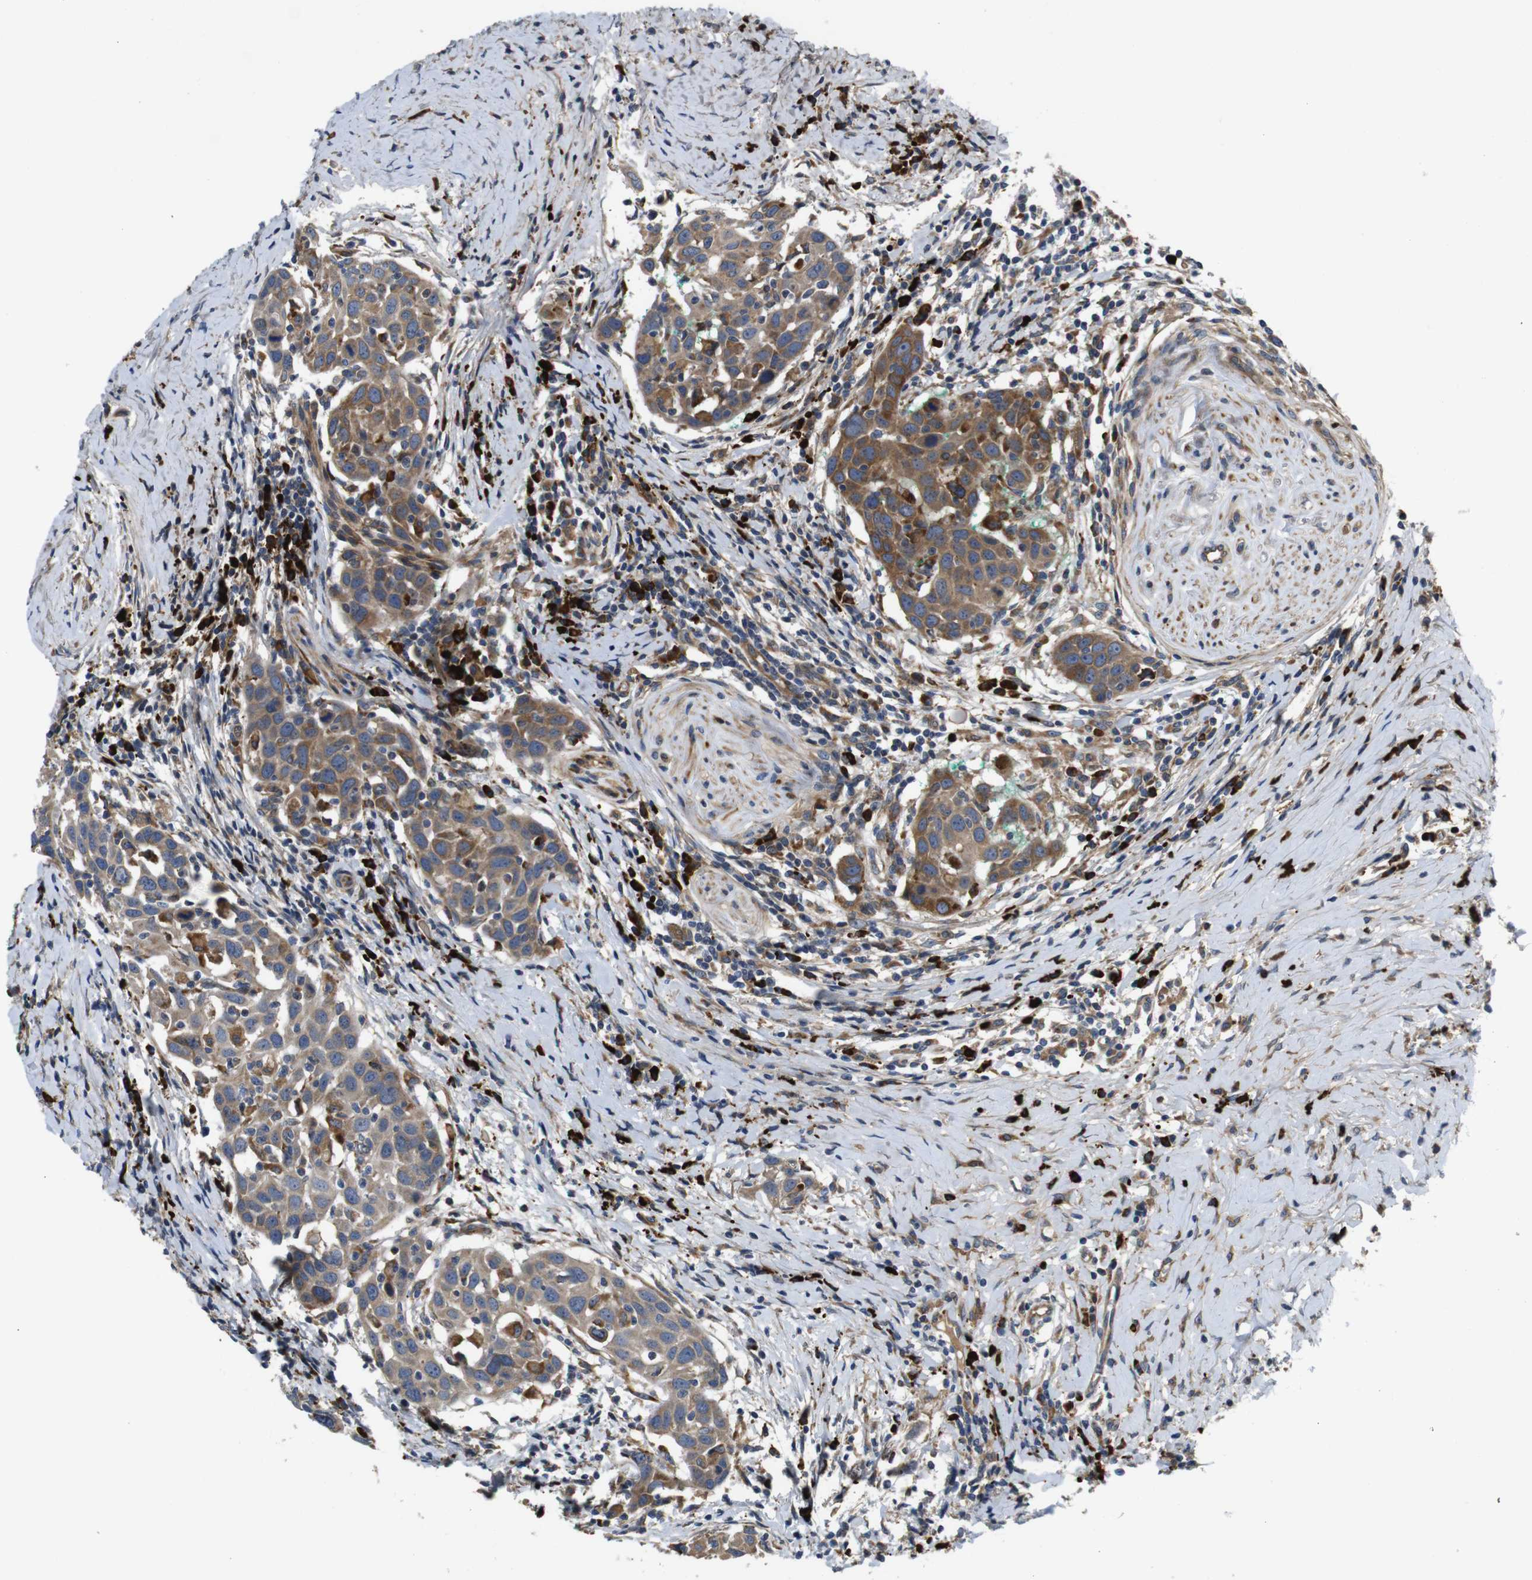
{"staining": {"intensity": "moderate", "quantity": ">75%", "location": "cytoplasmic/membranous"}, "tissue": "head and neck cancer", "cell_type": "Tumor cells", "image_type": "cancer", "snomed": [{"axis": "morphology", "description": "Squamous cell carcinoma, NOS"}, {"axis": "topography", "description": "Oral tissue"}, {"axis": "topography", "description": "Head-Neck"}], "caption": "Immunohistochemical staining of head and neck squamous cell carcinoma exhibits medium levels of moderate cytoplasmic/membranous positivity in about >75% of tumor cells.", "gene": "UBE2G2", "patient": {"sex": "female", "age": 50}}